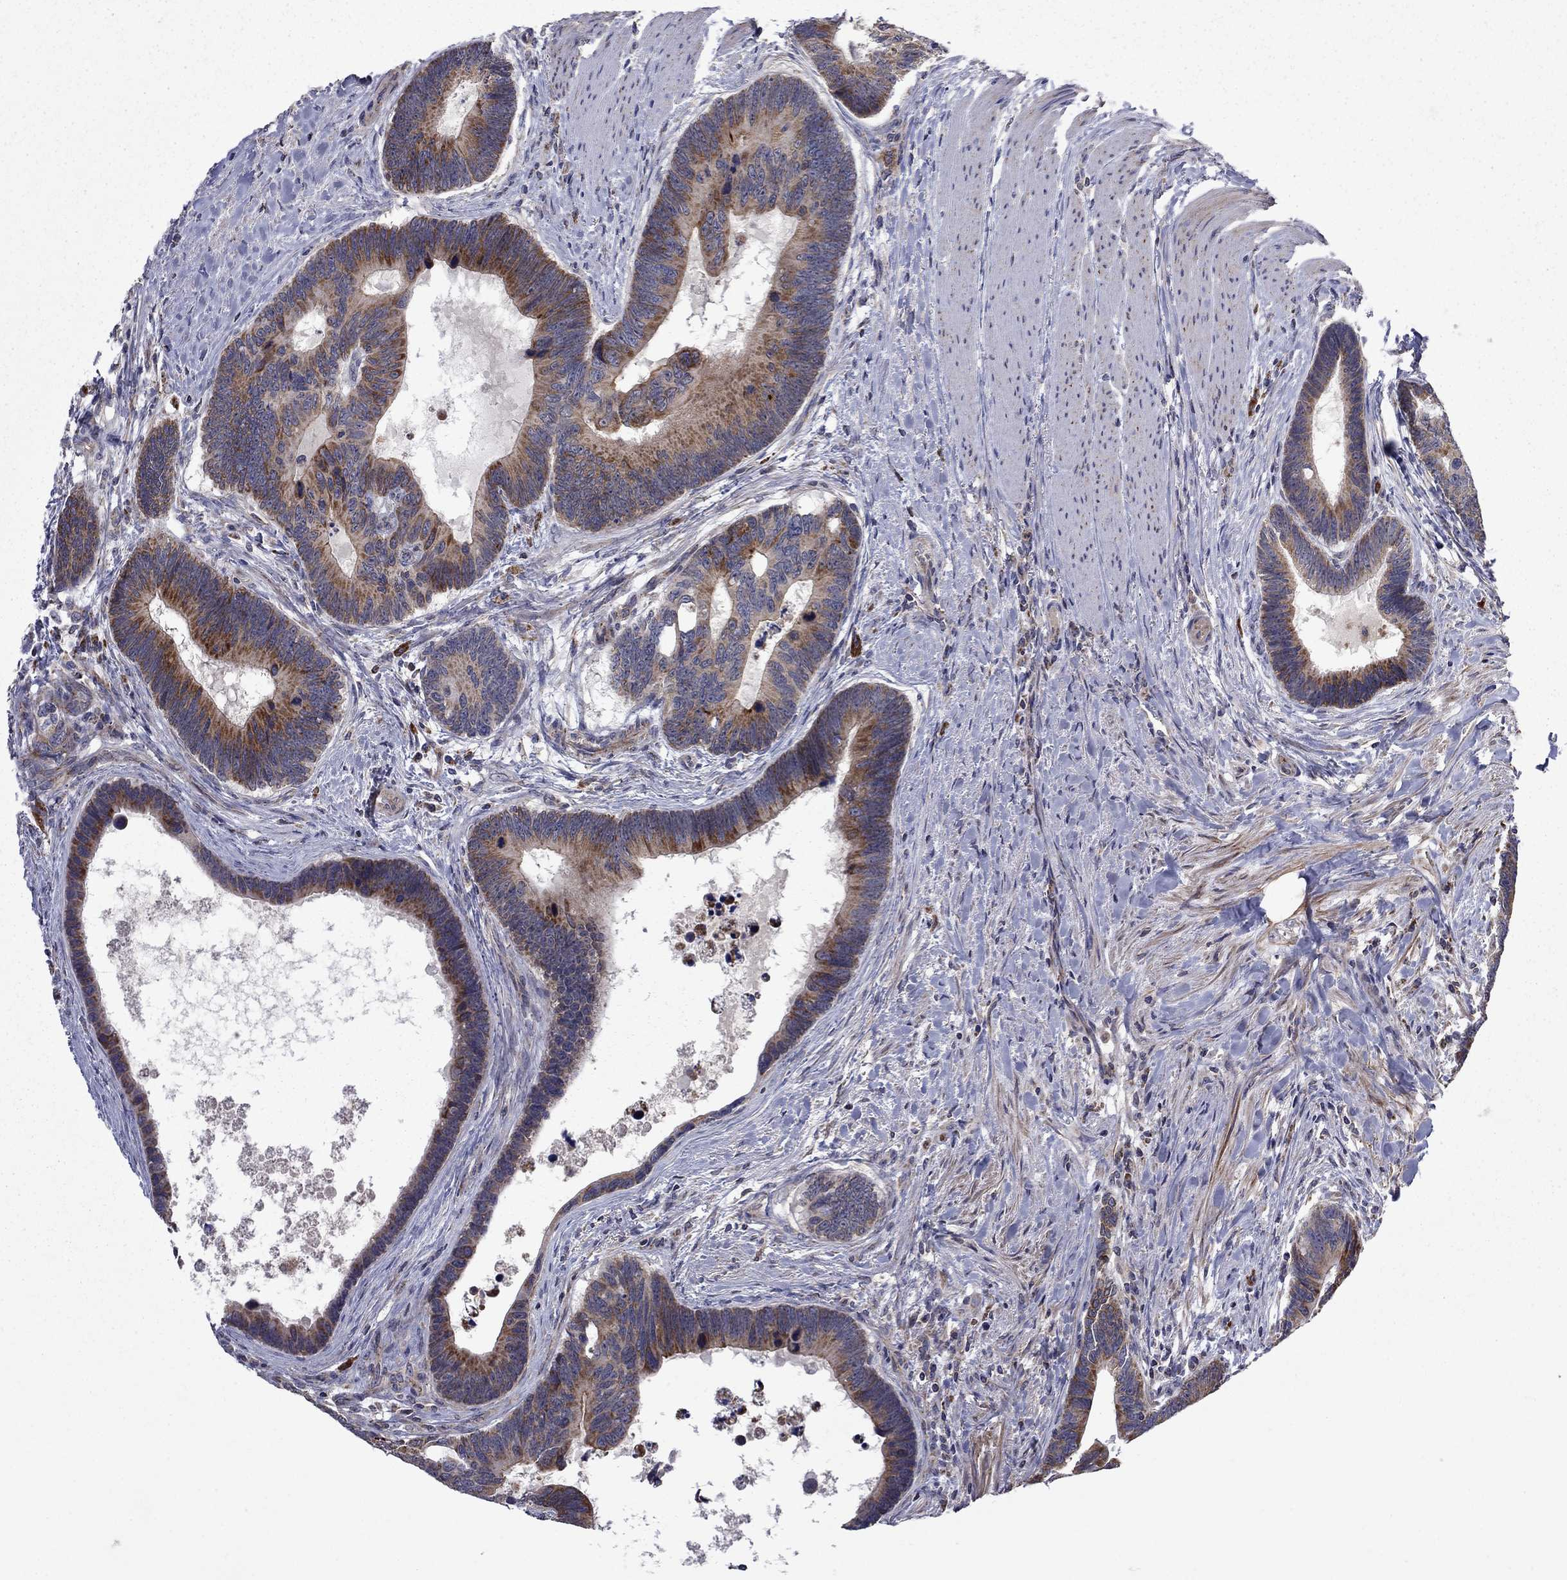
{"staining": {"intensity": "strong", "quantity": "<25%", "location": "cytoplasmic/membranous"}, "tissue": "colorectal cancer", "cell_type": "Tumor cells", "image_type": "cancer", "snomed": [{"axis": "morphology", "description": "Adenocarcinoma, NOS"}, {"axis": "topography", "description": "Colon"}], "caption": "Colorectal cancer (adenocarcinoma) tissue exhibits strong cytoplasmic/membranous staining in about <25% of tumor cells", "gene": "DOP1B", "patient": {"sex": "female", "age": 77}}